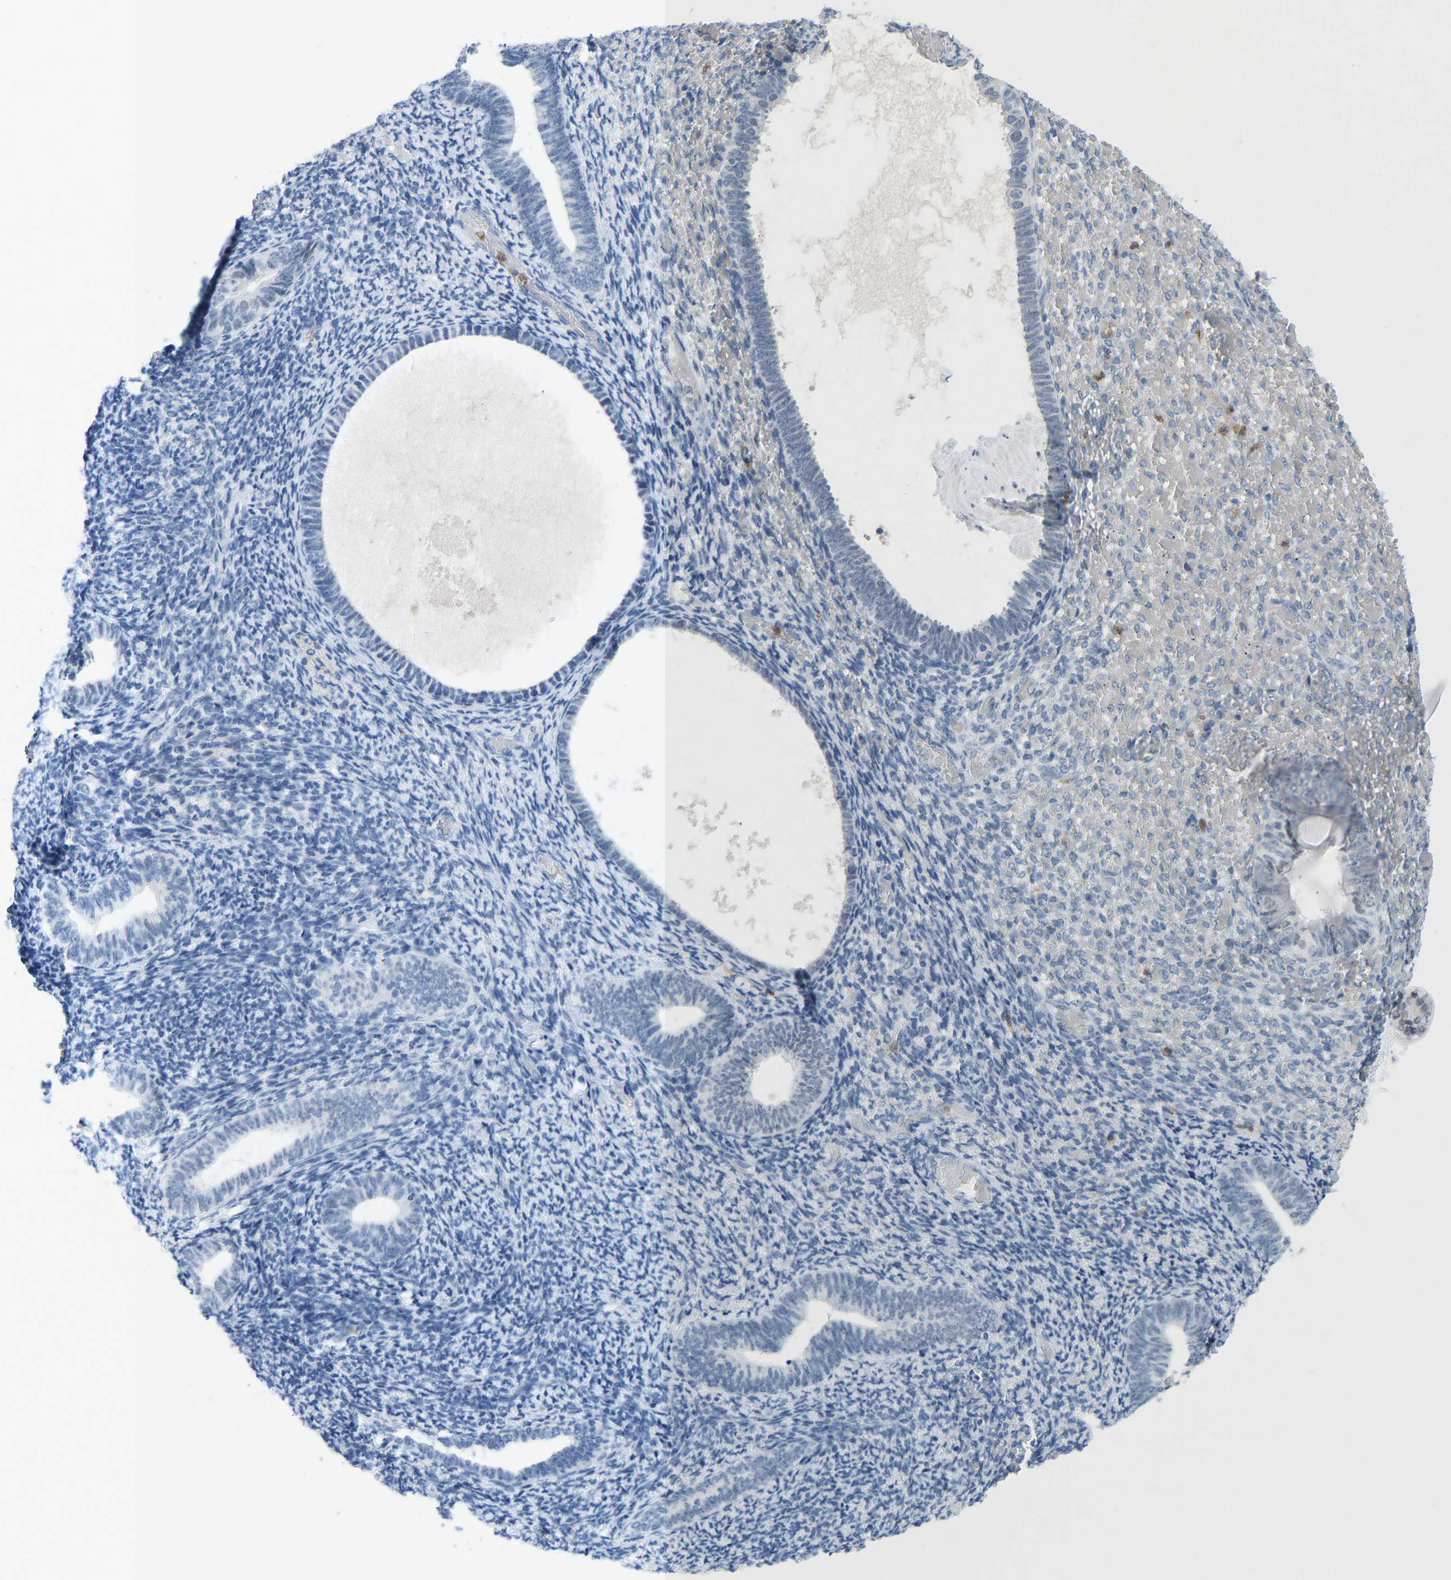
{"staining": {"intensity": "negative", "quantity": "none", "location": "none"}, "tissue": "endometrium", "cell_type": "Cells in endometrial stroma", "image_type": "normal", "snomed": [{"axis": "morphology", "description": "Normal tissue, NOS"}, {"axis": "topography", "description": "Endometrium"}], "caption": "Immunohistochemical staining of benign human endometrium demonstrates no significant staining in cells in endometrial stroma.", "gene": "TXNDC2", "patient": {"sex": "female", "age": 66}}